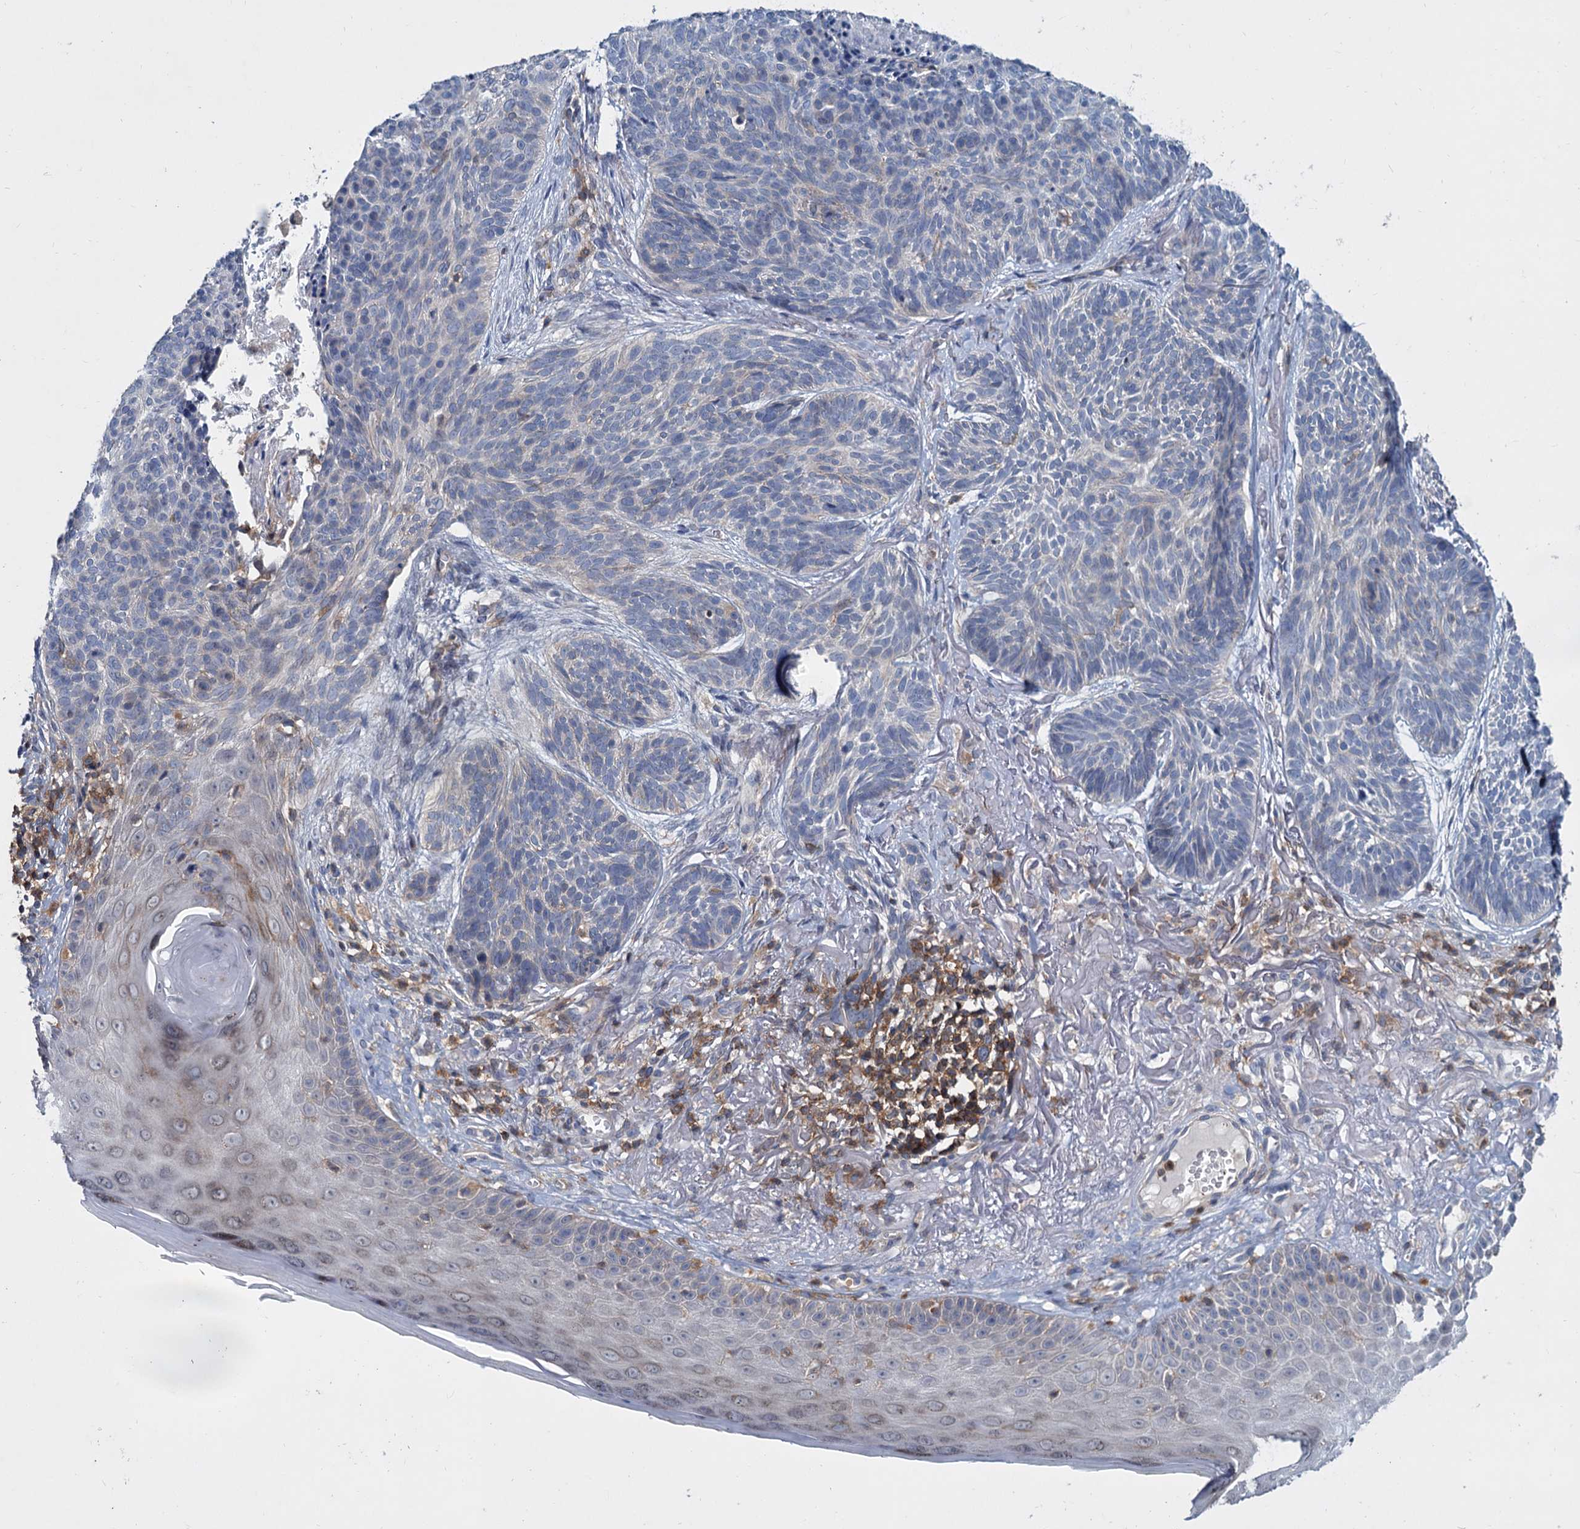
{"staining": {"intensity": "negative", "quantity": "none", "location": "none"}, "tissue": "skin cancer", "cell_type": "Tumor cells", "image_type": "cancer", "snomed": [{"axis": "morphology", "description": "Normal tissue, NOS"}, {"axis": "morphology", "description": "Basal cell carcinoma"}, {"axis": "topography", "description": "Skin"}], "caption": "Skin cancer (basal cell carcinoma) stained for a protein using immunohistochemistry shows no staining tumor cells.", "gene": "LRCH4", "patient": {"sex": "male", "age": 66}}